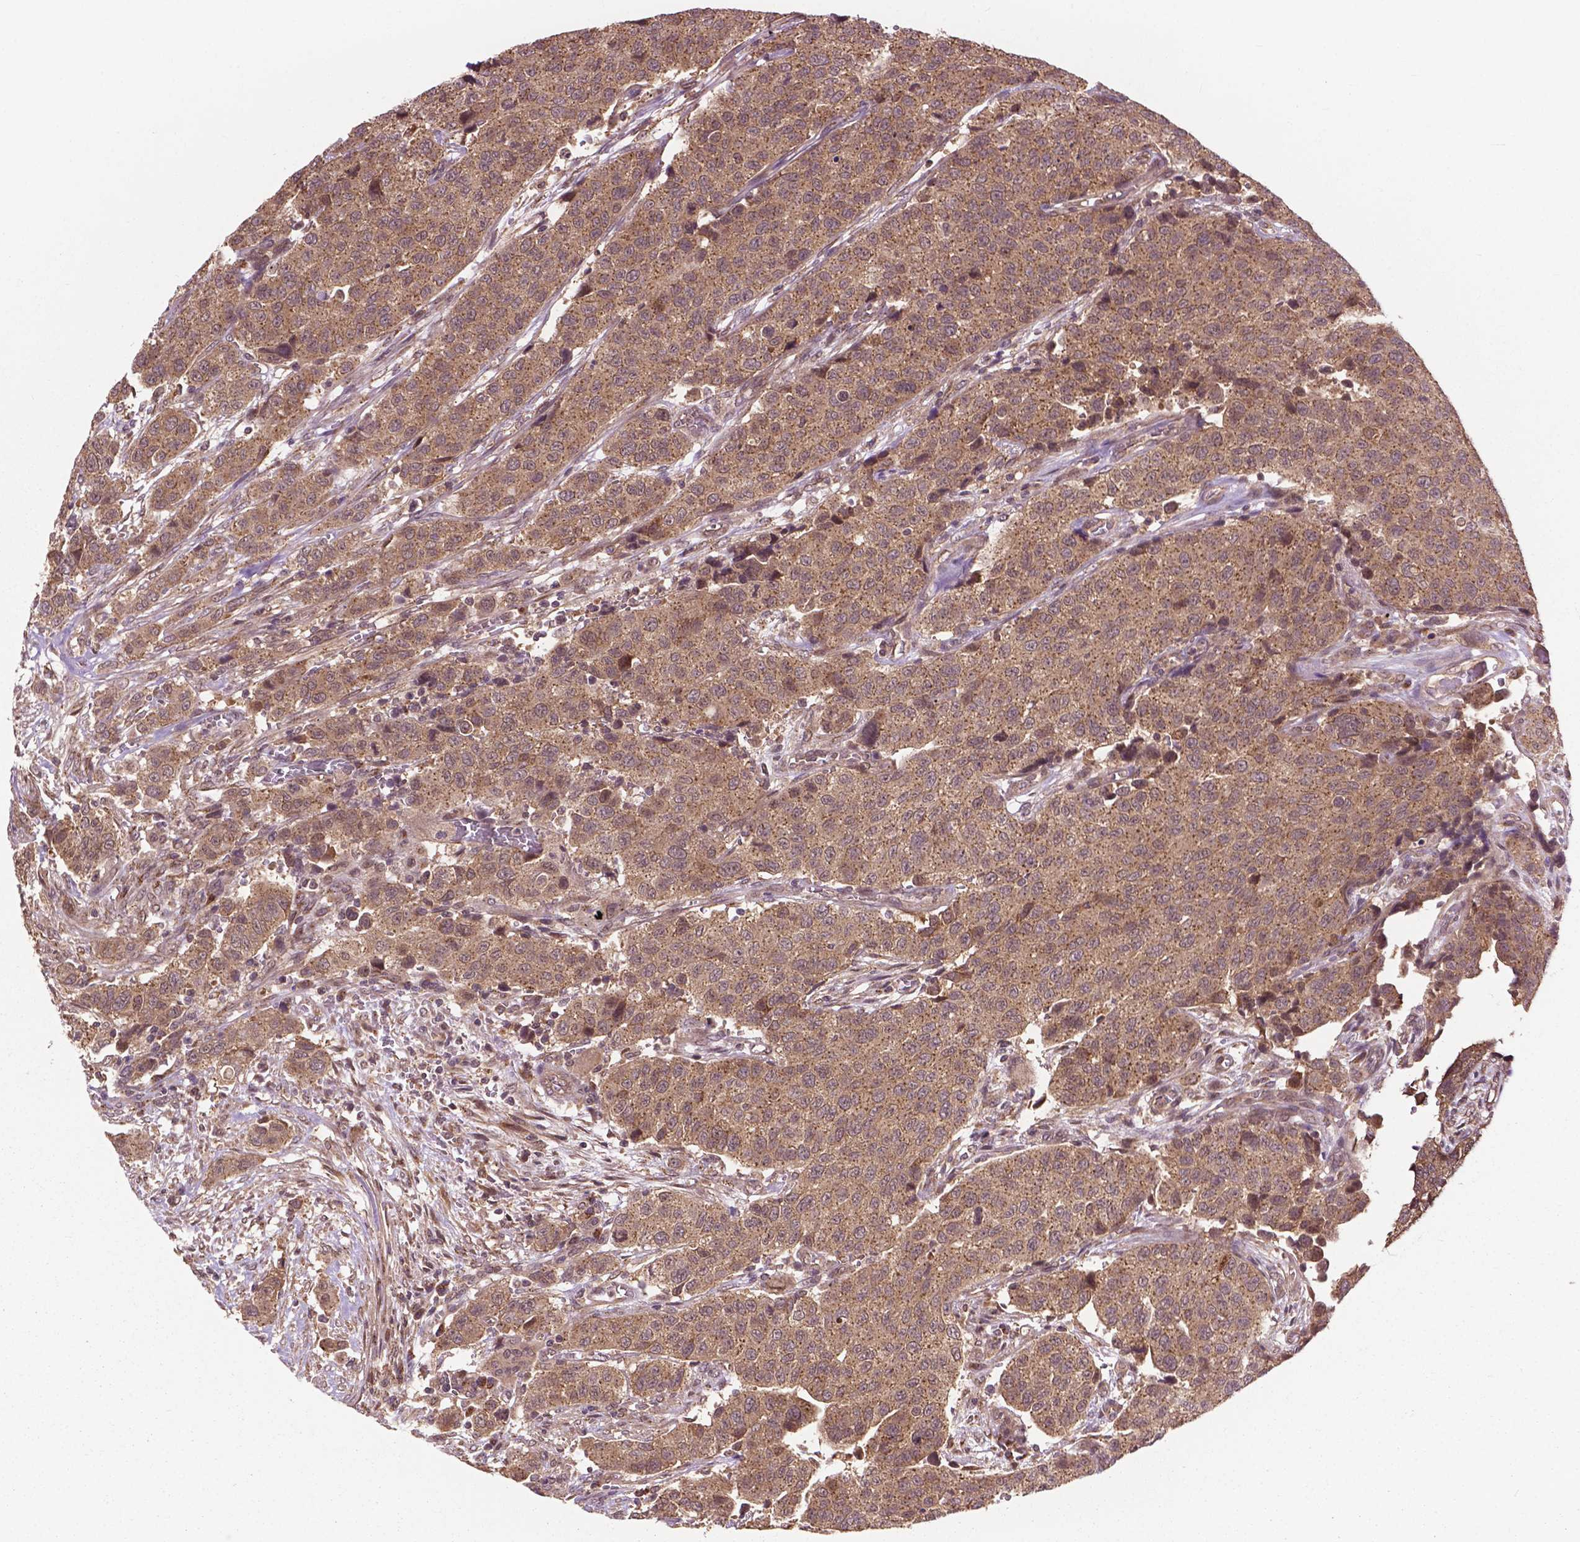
{"staining": {"intensity": "moderate", "quantity": ">75%", "location": "cytoplasmic/membranous"}, "tissue": "urothelial cancer", "cell_type": "Tumor cells", "image_type": "cancer", "snomed": [{"axis": "morphology", "description": "Urothelial carcinoma, High grade"}, {"axis": "topography", "description": "Urinary bladder"}], "caption": "Urothelial cancer stained for a protein exhibits moderate cytoplasmic/membranous positivity in tumor cells.", "gene": "PPP1CB", "patient": {"sex": "female", "age": 58}}